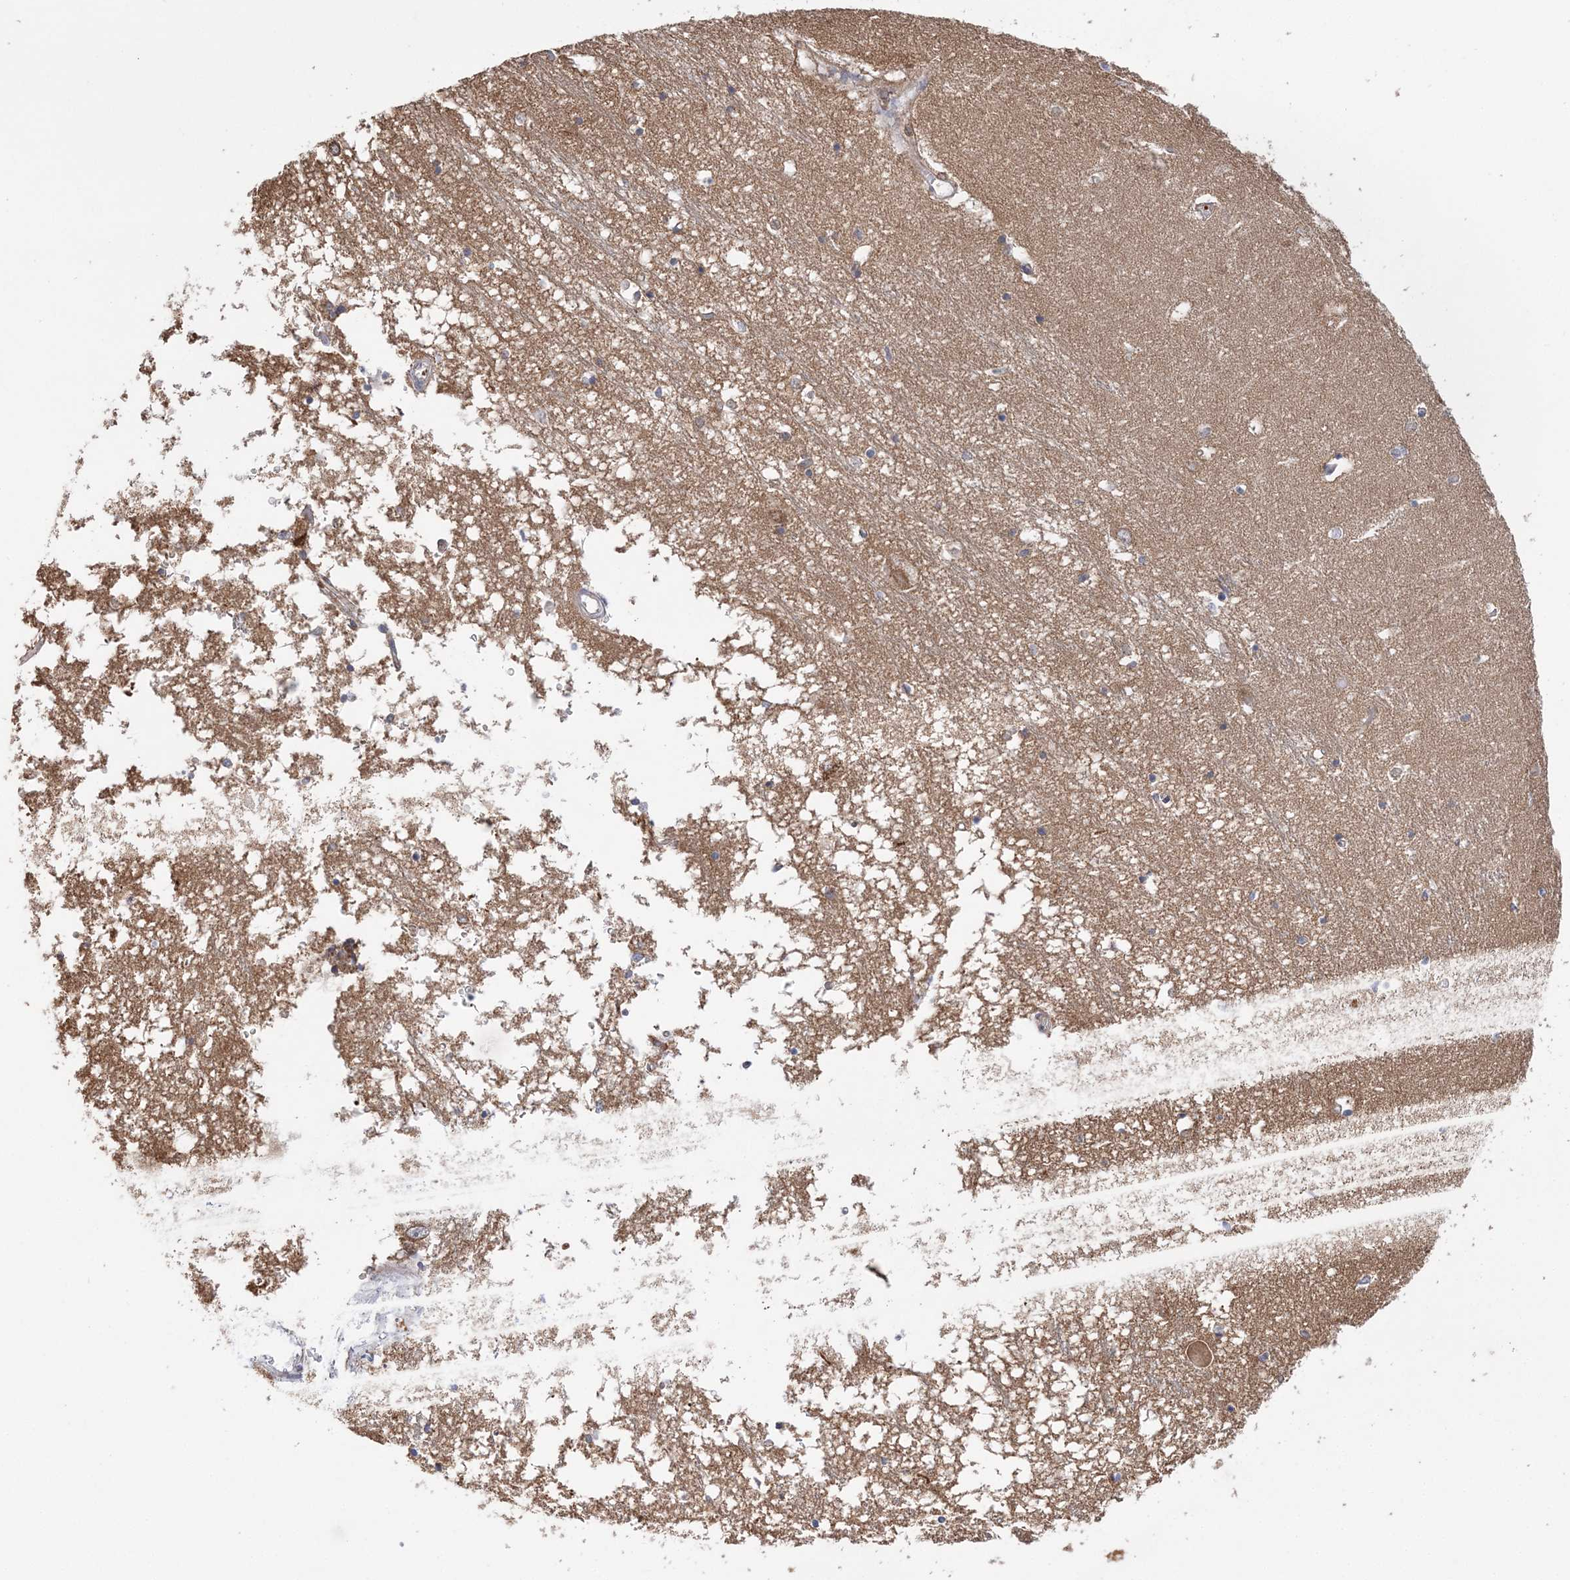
{"staining": {"intensity": "weak", "quantity": "25%-75%", "location": "cytoplasmic/membranous"}, "tissue": "hippocampus", "cell_type": "Glial cells", "image_type": "normal", "snomed": [{"axis": "morphology", "description": "Normal tissue, NOS"}, {"axis": "topography", "description": "Hippocampus"}], "caption": "The immunohistochemical stain labels weak cytoplasmic/membranous positivity in glial cells of normal hippocampus.", "gene": "TTC32", "patient": {"sex": "male", "age": 70}}